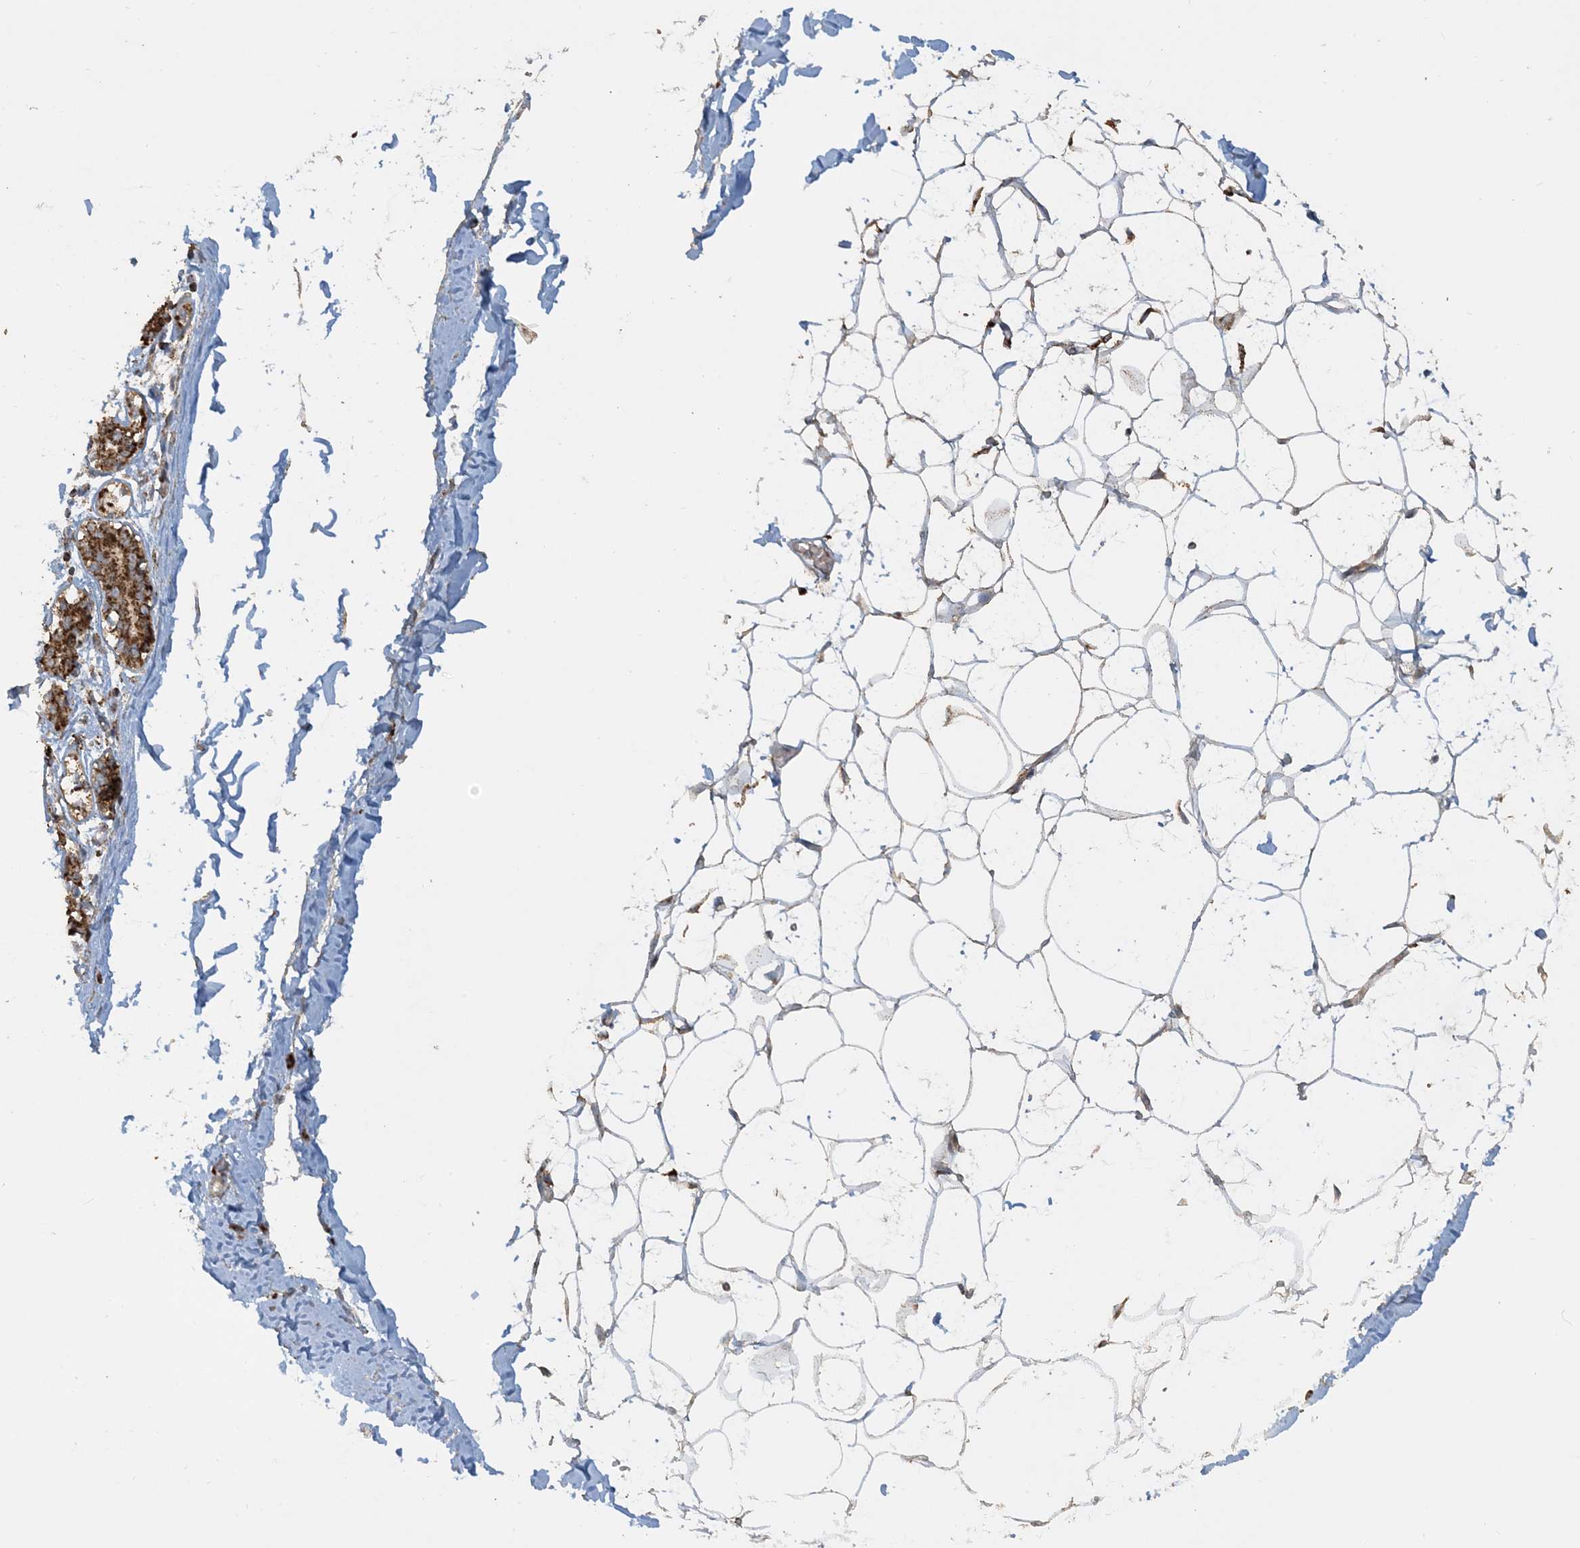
{"staining": {"intensity": "moderate", "quantity": "25%-75%", "location": "cytoplasmic/membranous"}, "tissue": "breast", "cell_type": "Adipocytes", "image_type": "normal", "snomed": [{"axis": "morphology", "description": "Normal tissue, NOS"}, {"axis": "topography", "description": "Breast"}], "caption": "This photomicrograph exhibits immunohistochemistry (IHC) staining of unremarkable human breast, with medium moderate cytoplasmic/membranous expression in approximately 25%-75% of adipocytes.", "gene": "SFMBT2", "patient": {"sex": "female", "age": 27}}